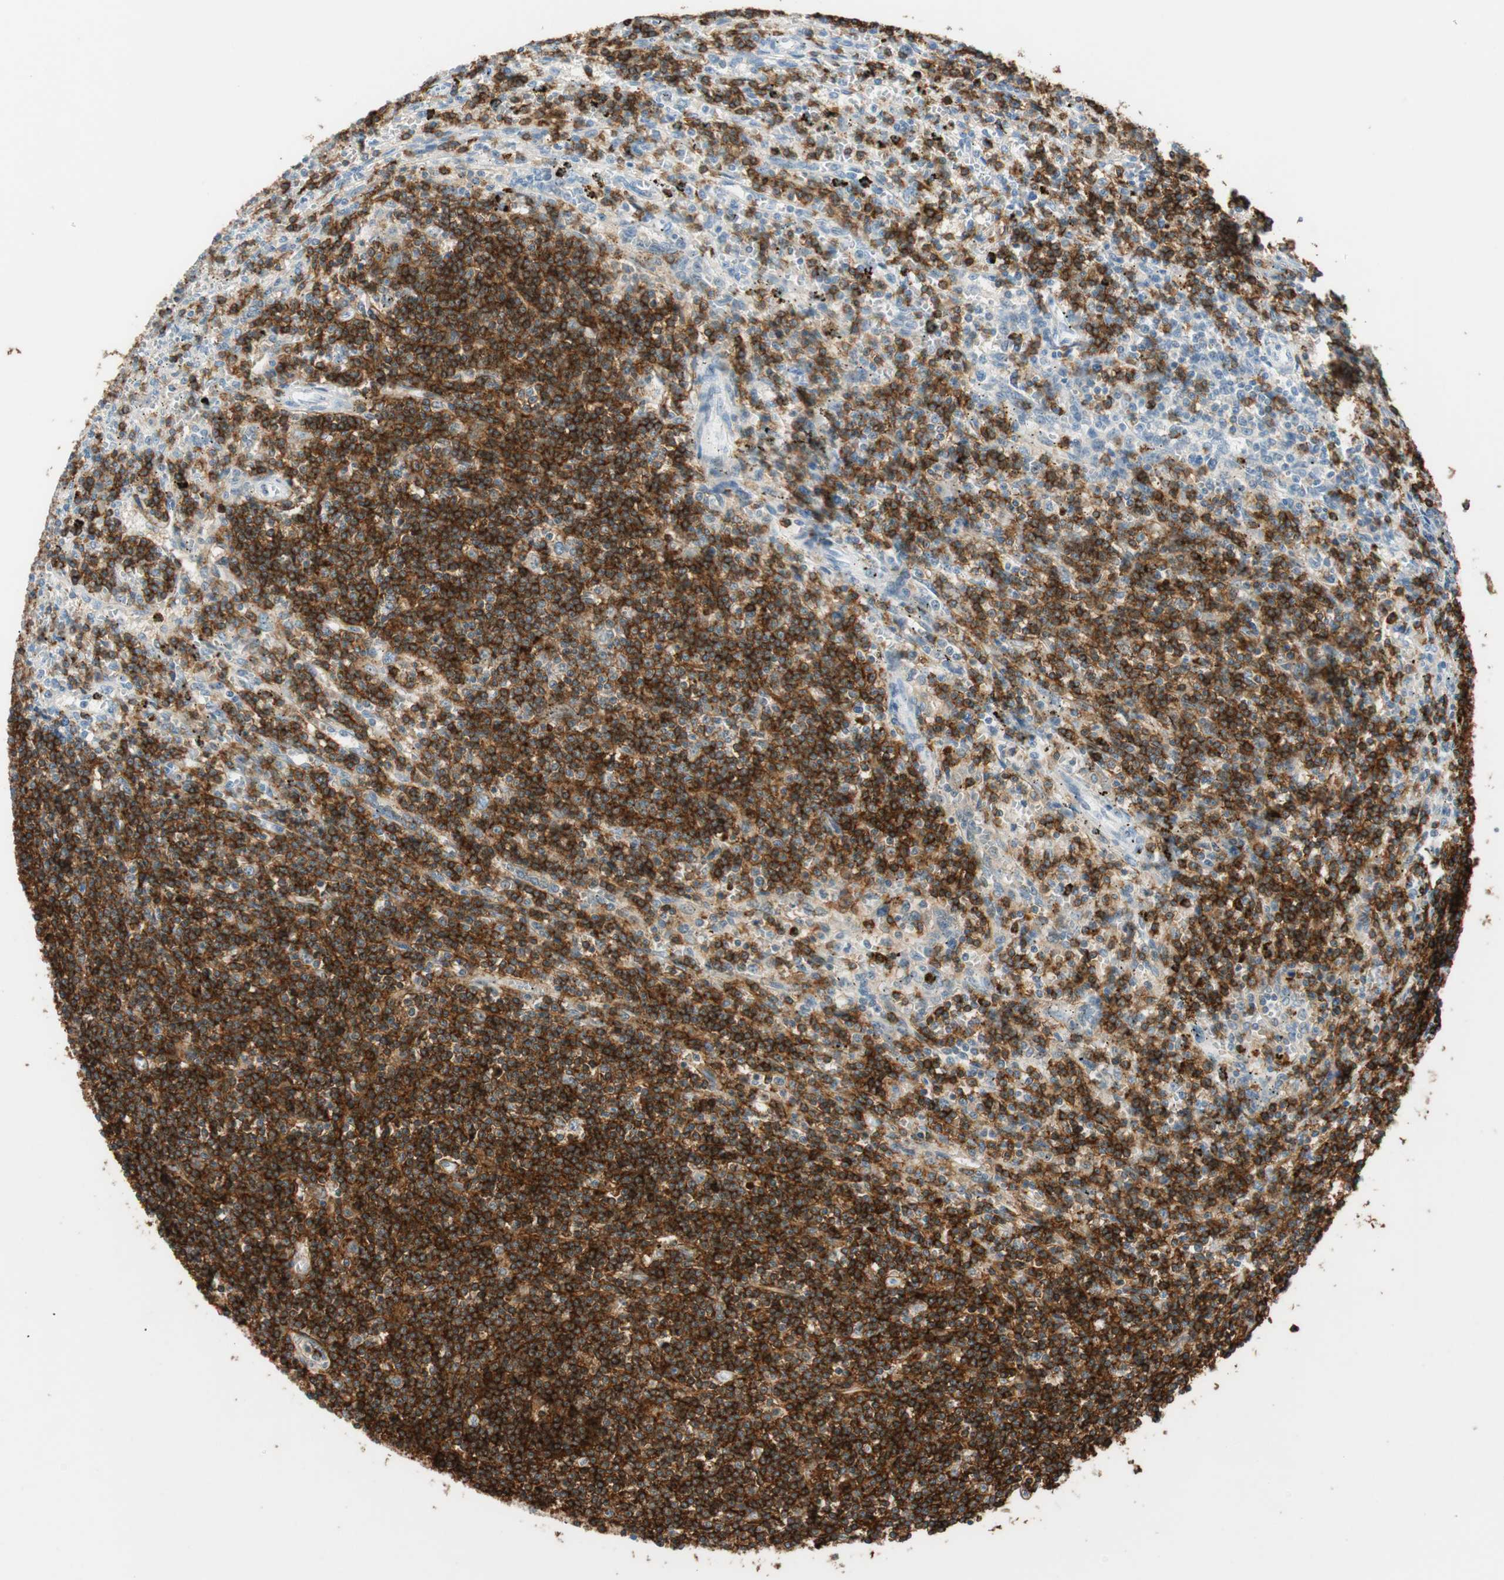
{"staining": {"intensity": "strong", "quantity": ">75%", "location": "cytoplasmic/membranous"}, "tissue": "lymphoma", "cell_type": "Tumor cells", "image_type": "cancer", "snomed": [{"axis": "morphology", "description": "Malignant lymphoma, non-Hodgkin's type, Low grade"}, {"axis": "topography", "description": "Spleen"}], "caption": "Approximately >75% of tumor cells in human lymphoma show strong cytoplasmic/membranous protein positivity as visualized by brown immunohistochemical staining.", "gene": "TNFRSF13C", "patient": {"sex": "male", "age": 76}}